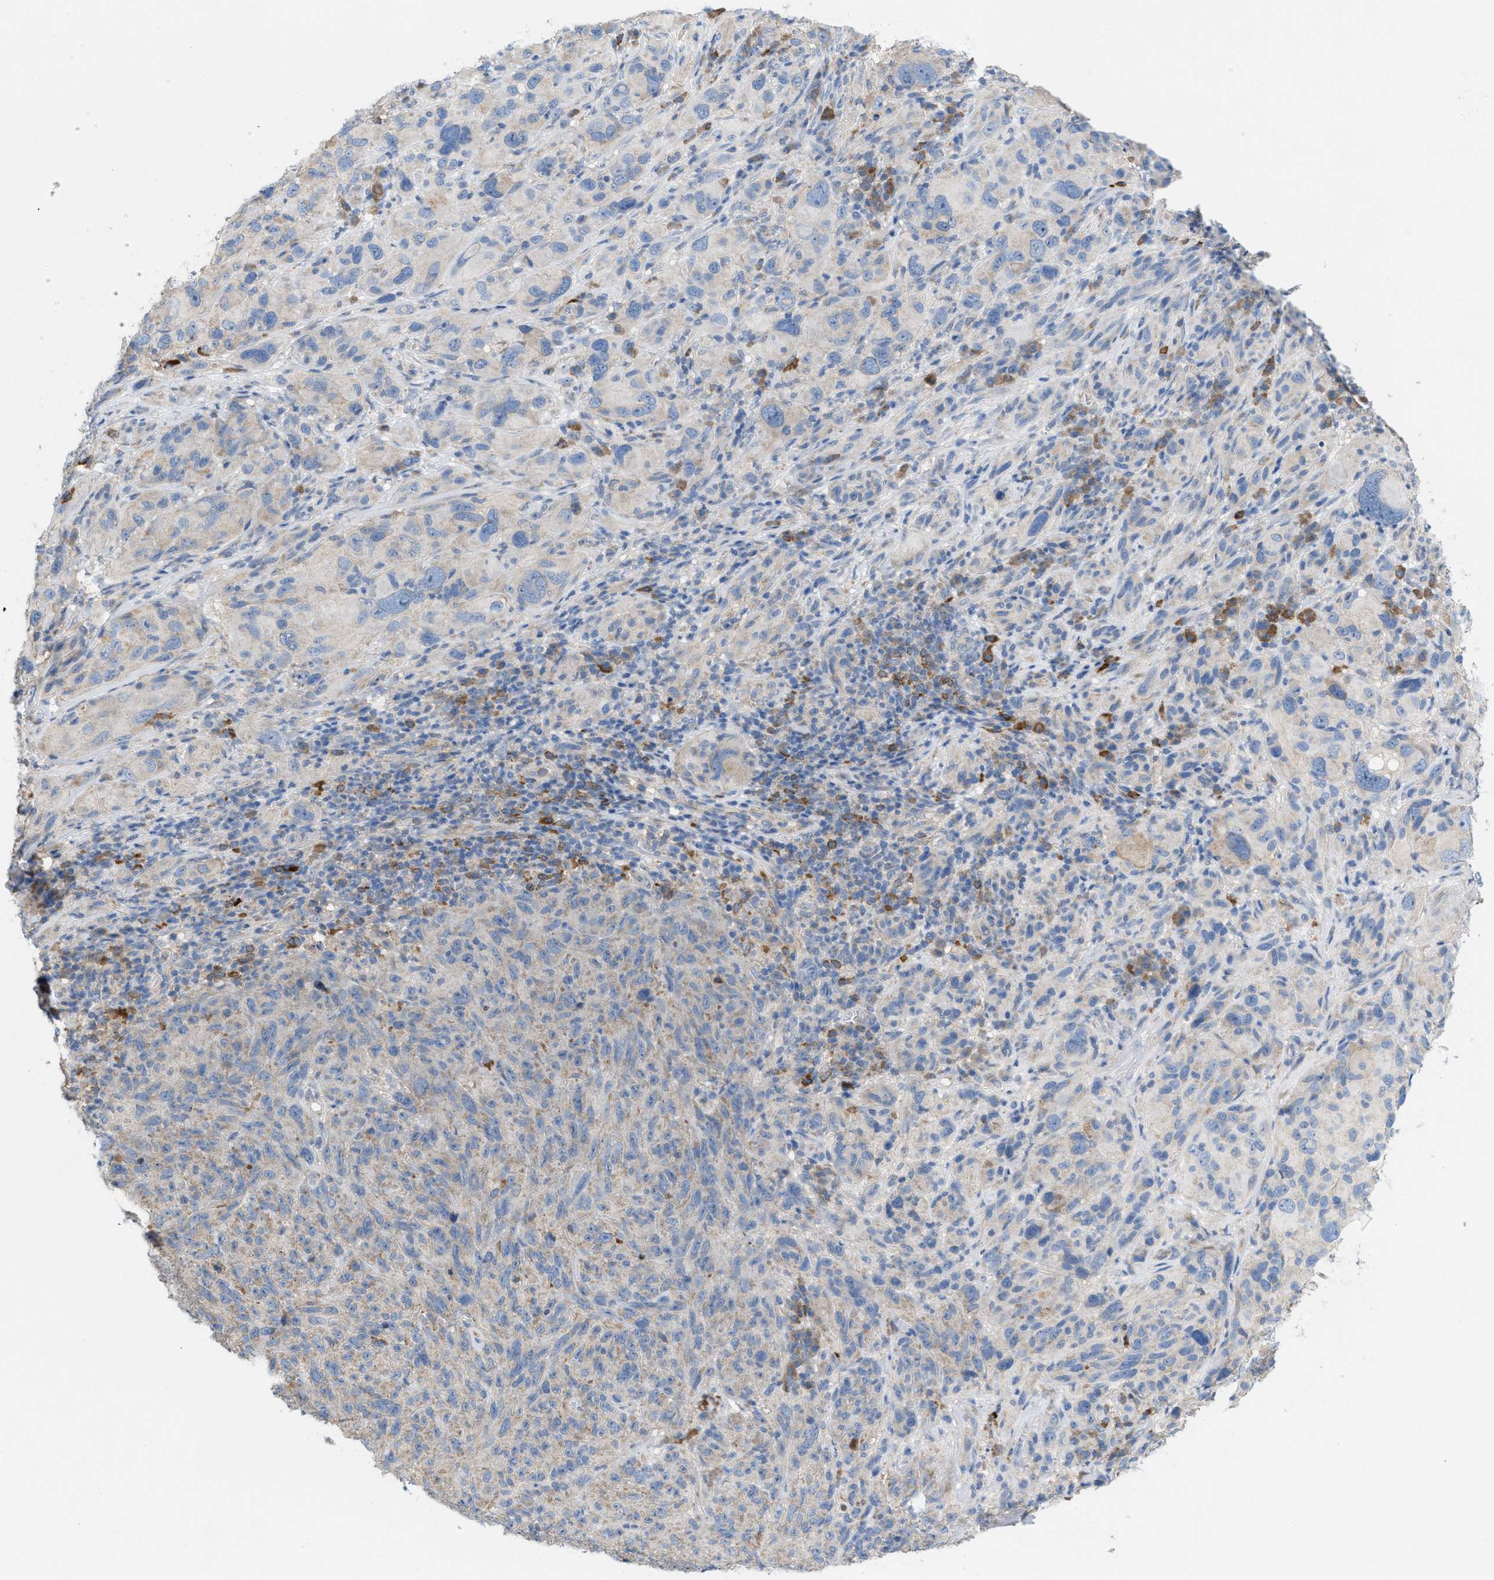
{"staining": {"intensity": "negative", "quantity": "none", "location": "none"}, "tissue": "melanoma", "cell_type": "Tumor cells", "image_type": "cancer", "snomed": [{"axis": "morphology", "description": "Malignant melanoma, NOS"}, {"axis": "topography", "description": "Skin of head"}], "caption": "This is a photomicrograph of immunohistochemistry (IHC) staining of melanoma, which shows no positivity in tumor cells.", "gene": "DYNC2I1", "patient": {"sex": "male", "age": 96}}